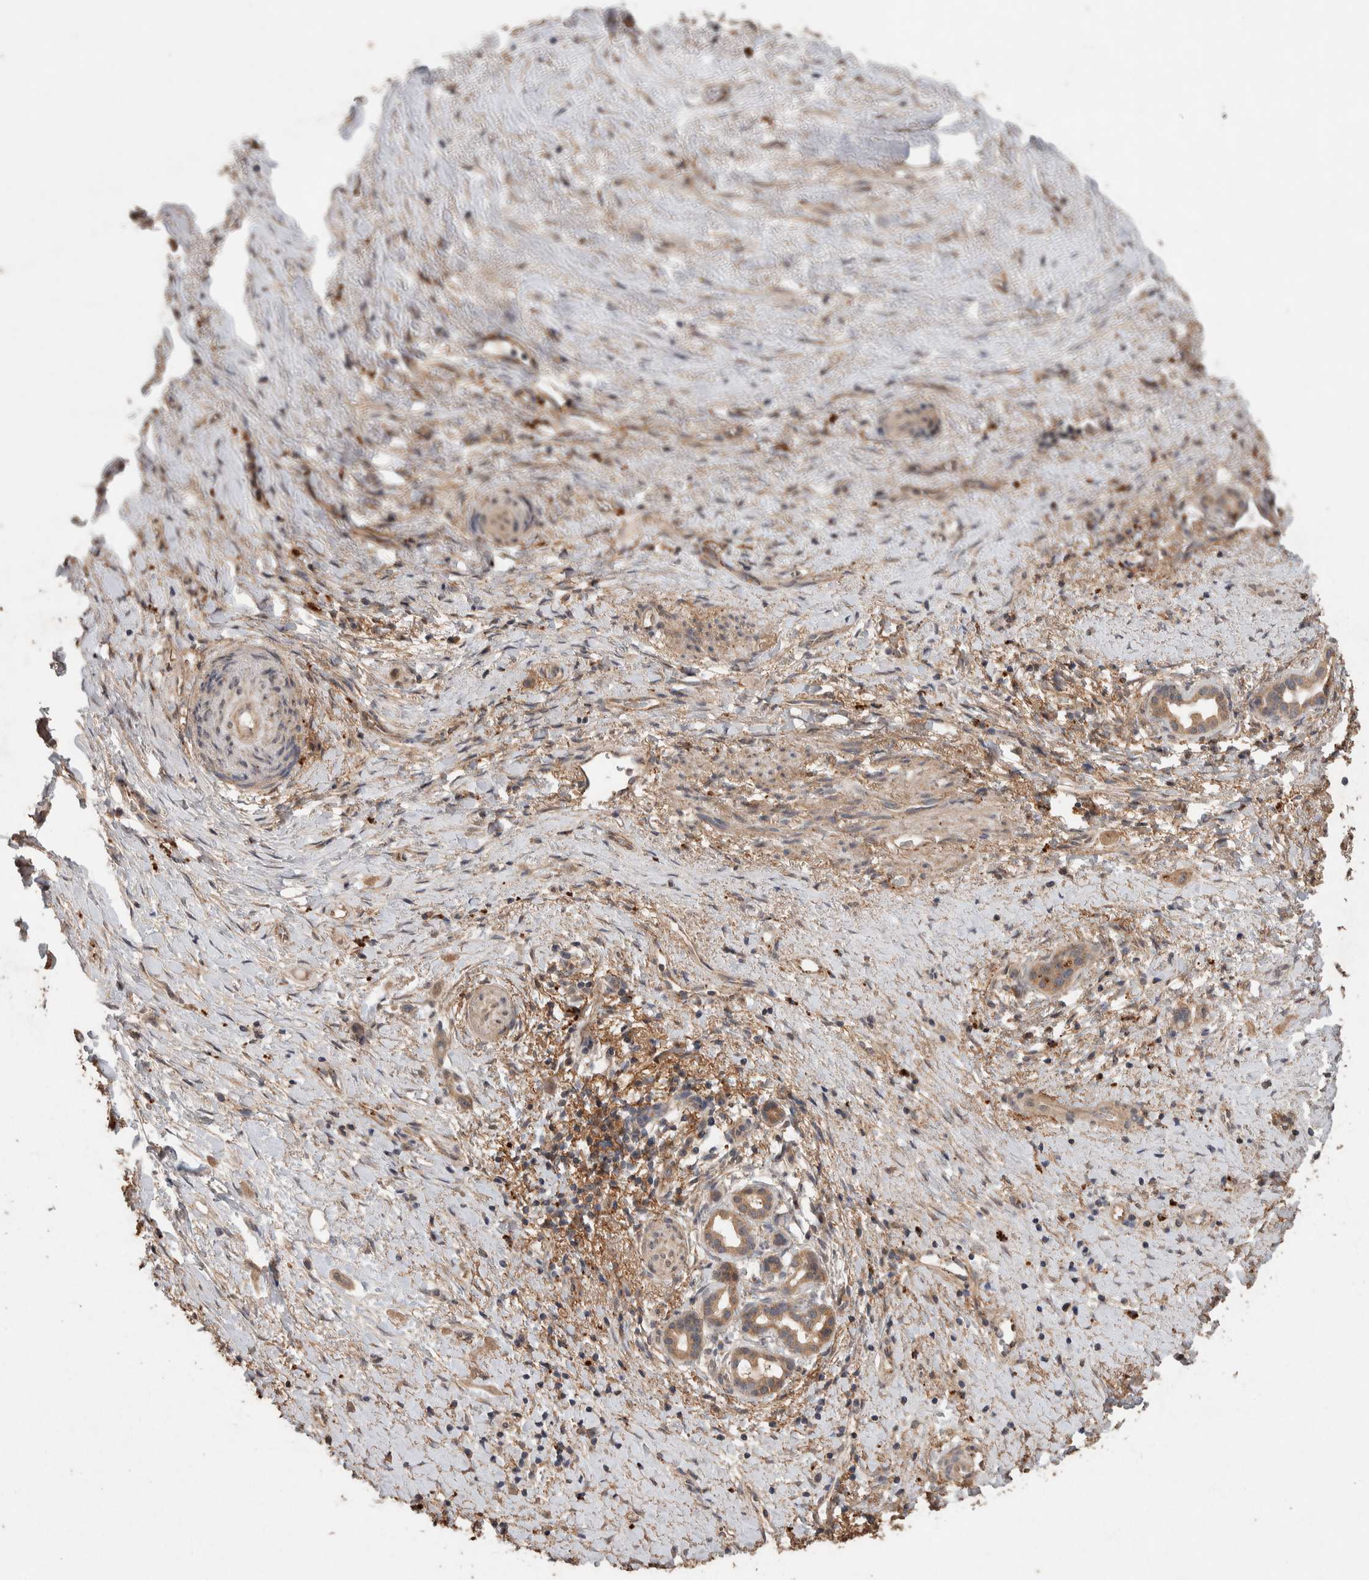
{"staining": {"intensity": "moderate", "quantity": ">75%", "location": "cytoplasmic/membranous"}, "tissue": "liver cancer", "cell_type": "Tumor cells", "image_type": "cancer", "snomed": [{"axis": "morphology", "description": "Cholangiocarcinoma"}, {"axis": "topography", "description": "Liver"}], "caption": "Protein expression analysis of human liver cholangiocarcinoma reveals moderate cytoplasmic/membranous expression in approximately >75% of tumor cells.", "gene": "KCNJ5", "patient": {"sex": "female", "age": 65}}